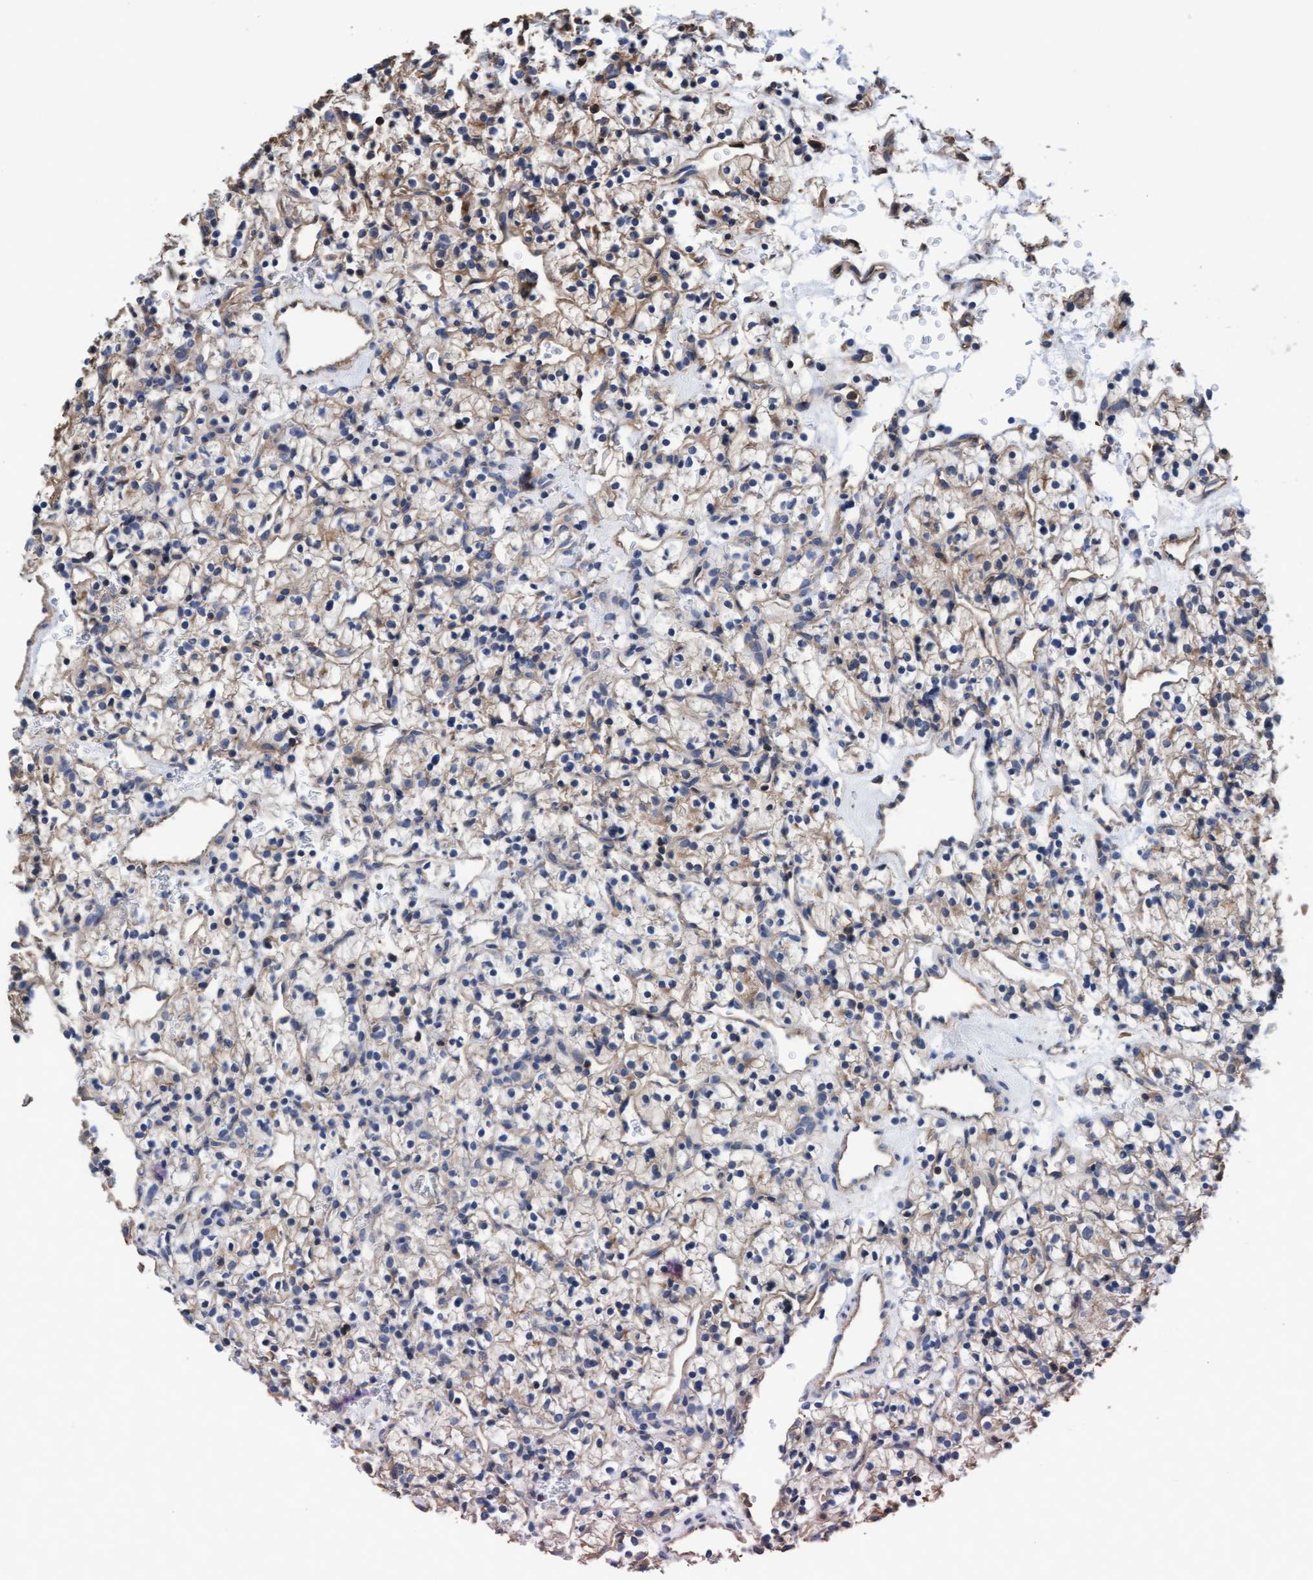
{"staining": {"intensity": "weak", "quantity": ">75%", "location": "cytoplasmic/membranous"}, "tissue": "renal cancer", "cell_type": "Tumor cells", "image_type": "cancer", "snomed": [{"axis": "morphology", "description": "Adenocarcinoma, NOS"}, {"axis": "topography", "description": "Kidney"}], "caption": "This micrograph reveals IHC staining of human adenocarcinoma (renal), with low weak cytoplasmic/membranous staining in about >75% of tumor cells.", "gene": "GRHPR", "patient": {"sex": "female", "age": 57}}